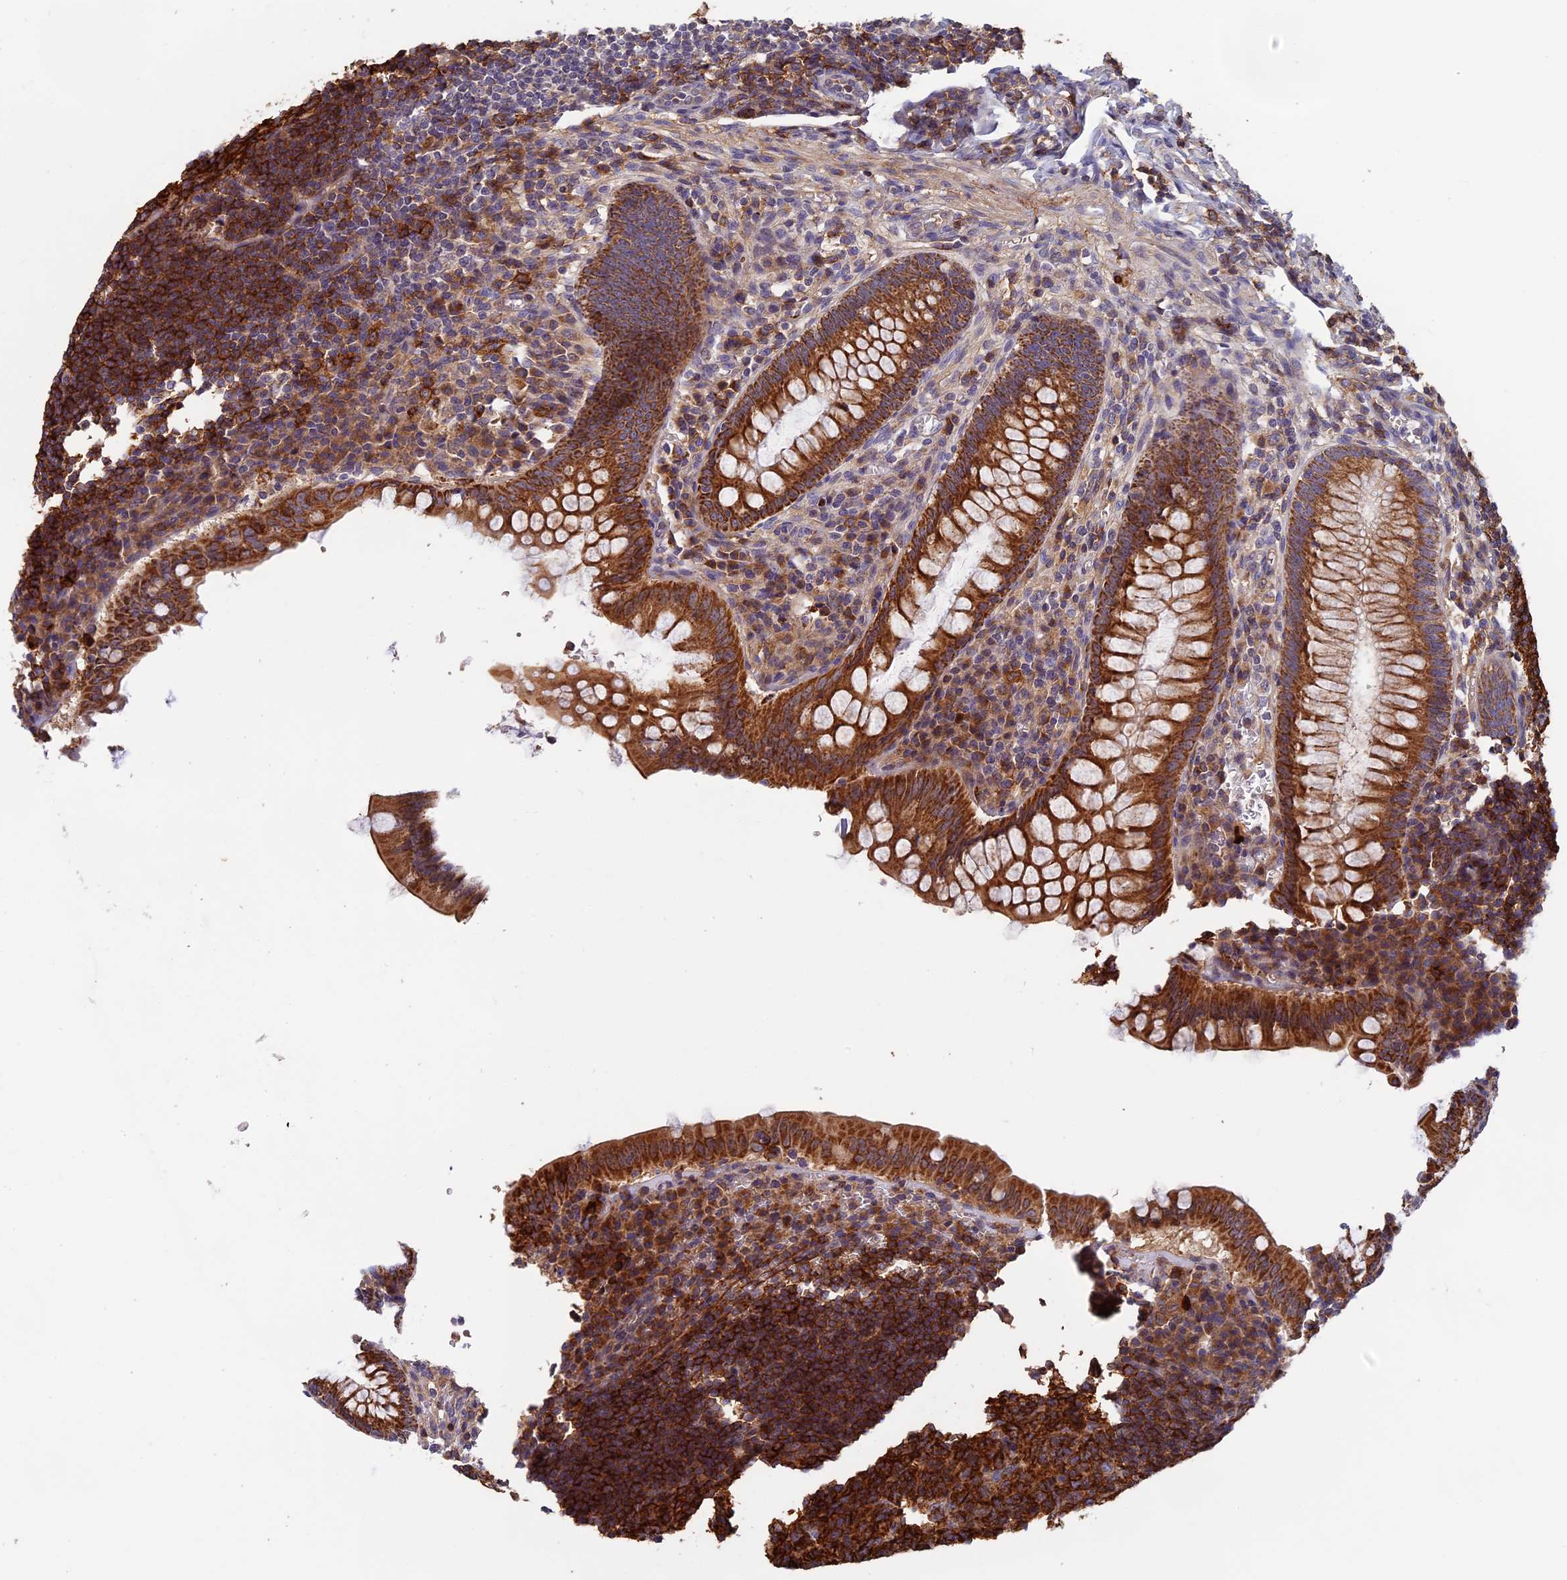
{"staining": {"intensity": "strong", "quantity": ">75%", "location": "cytoplasmic/membranous"}, "tissue": "appendix", "cell_type": "Glandular cells", "image_type": "normal", "snomed": [{"axis": "morphology", "description": "Normal tissue, NOS"}, {"axis": "topography", "description": "Appendix"}], "caption": "Immunohistochemical staining of normal human appendix displays >75% levels of strong cytoplasmic/membranous protein positivity in about >75% of glandular cells. The protein is stained brown, and the nuclei are stained in blue (DAB IHC with brightfield microscopy, high magnification).", "gene": "EDAR", "patient": {"sex": "female", "age": 33}}